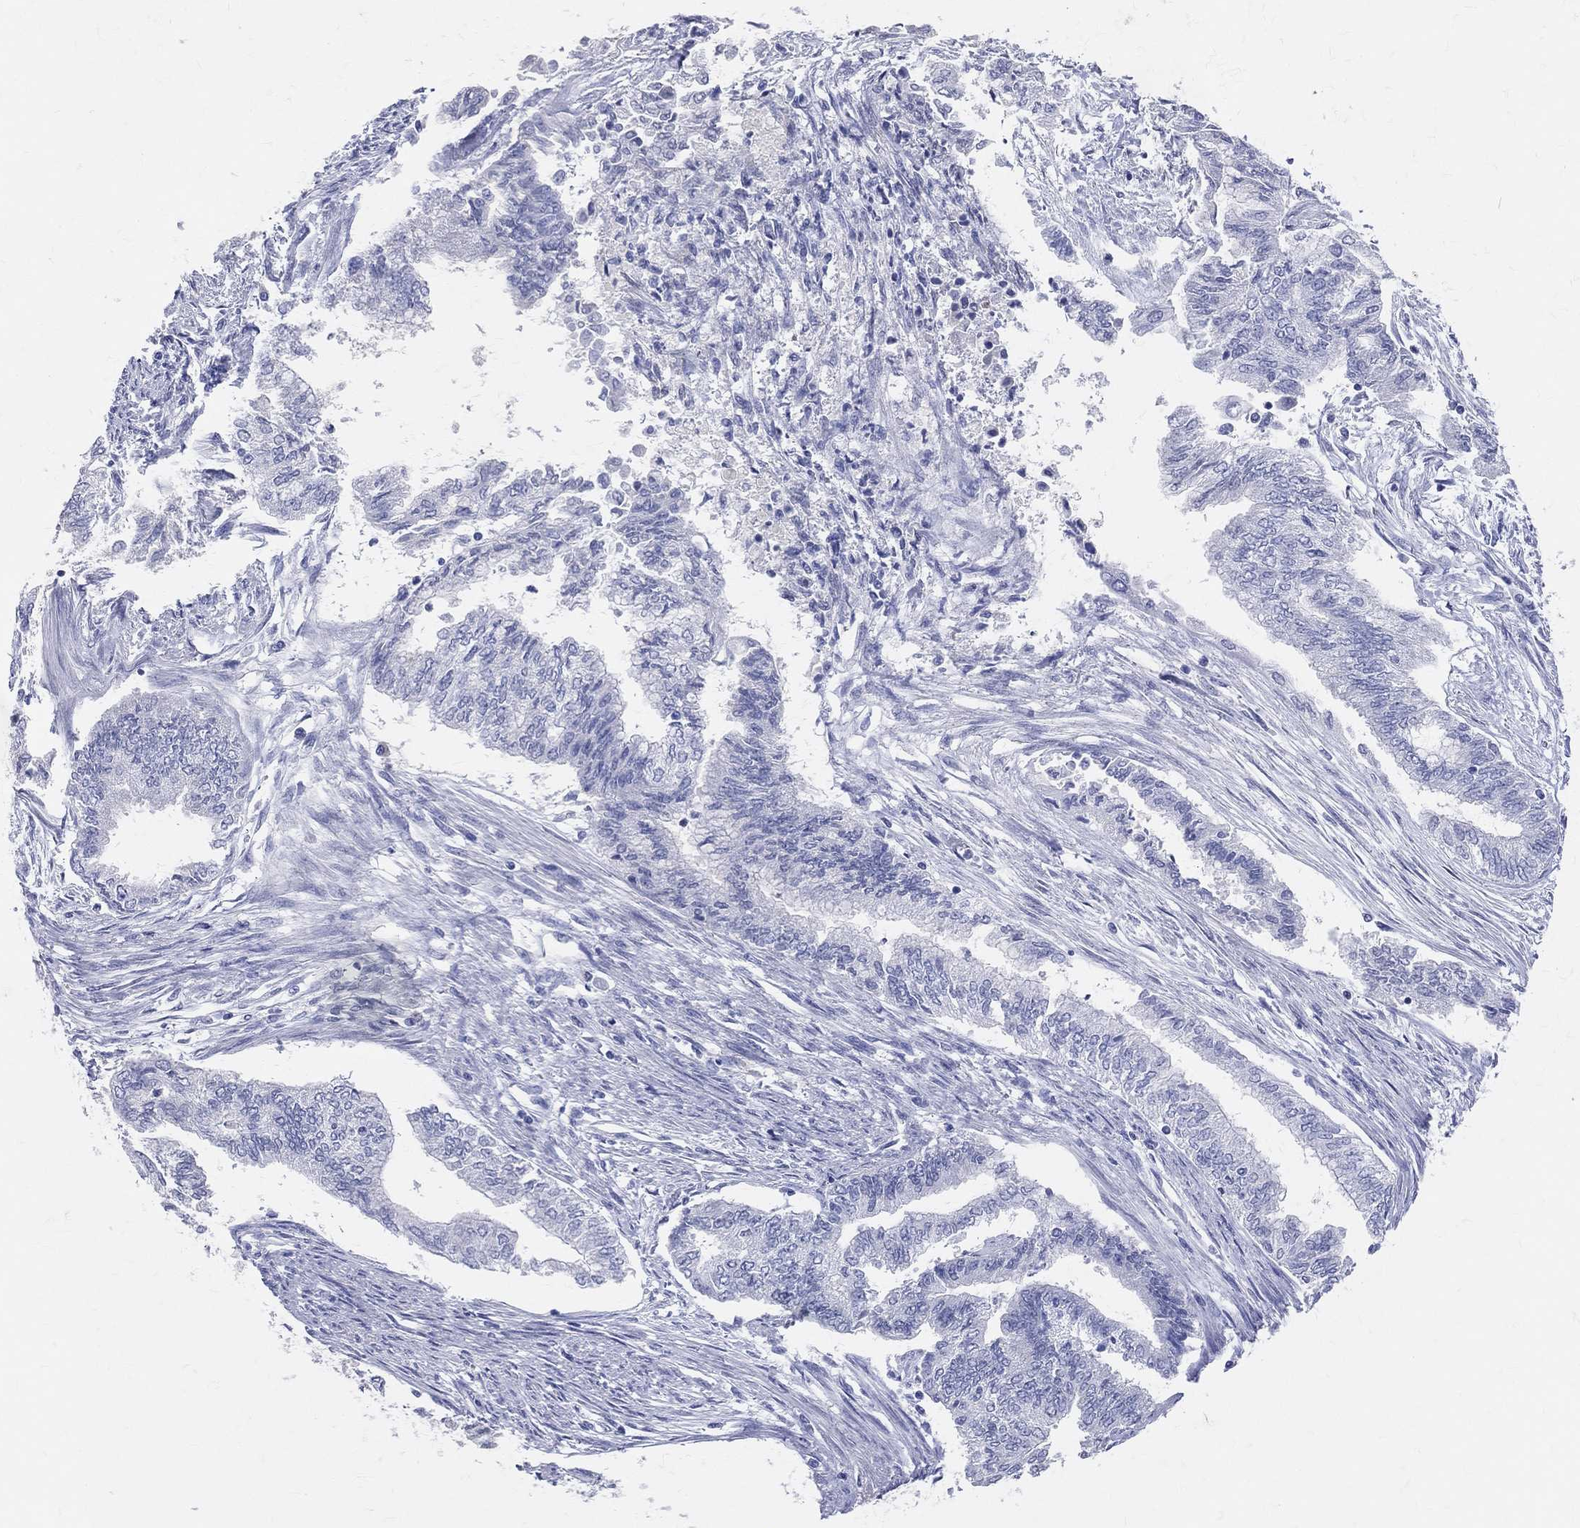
{"staining": {"intensity": "negative", "quantity": "none", "location": "none"}, "tissue": "endometrial cancer", "cell_type": "Tumor cells", "image_type": "cancer", "snomed": [{"axis": "morphology", "description": "Adenocarcinoma, NOS"}, {"axis": "topography", "description": "Endometrium"}], "caption": "Endometrial adenocarcinoma was stained to show a protein in brown. There is no significant positivity in tumor cells.", "gene": "LAT", "patient": {"sex": "female", "age": 65}}